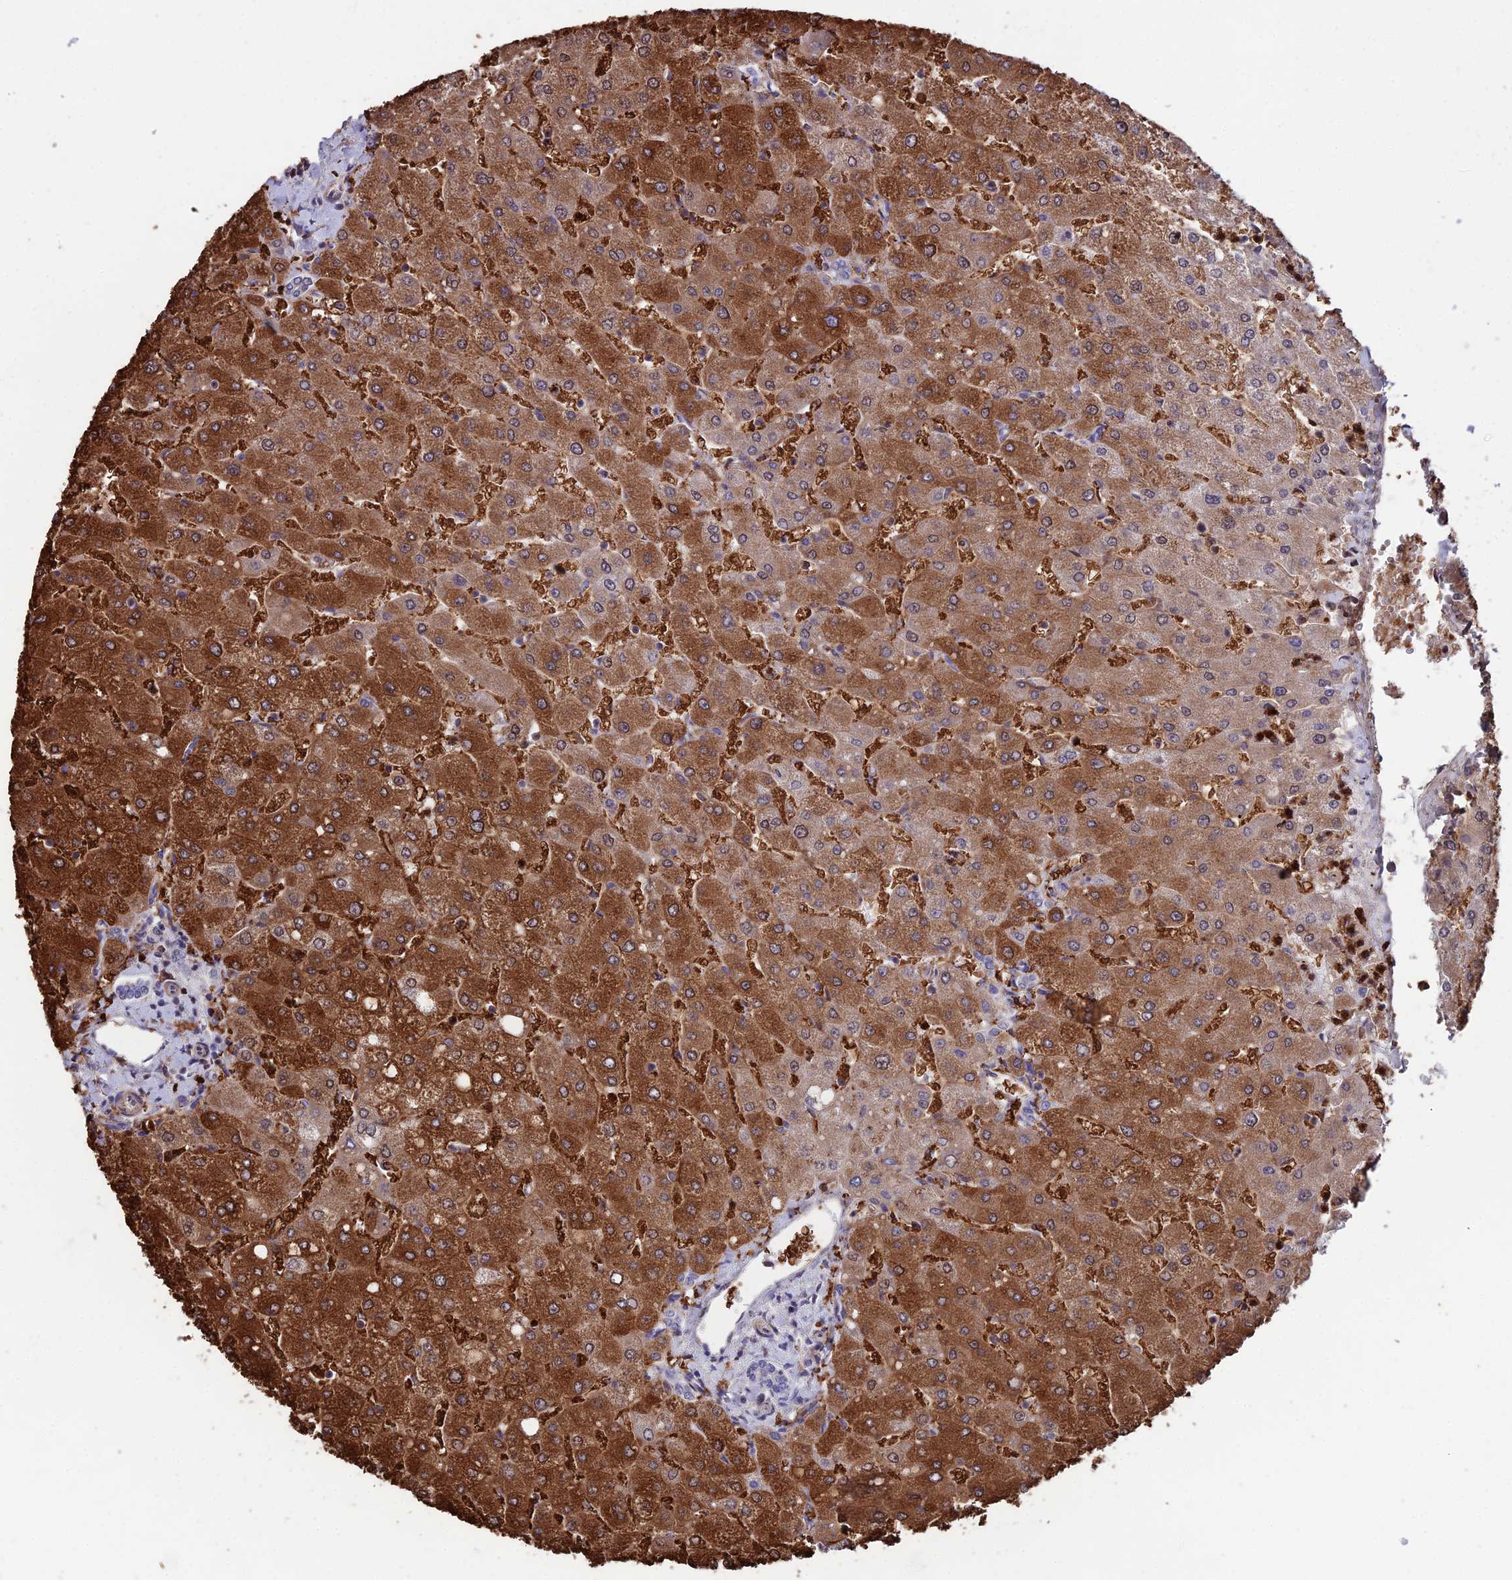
{"staining": {"intensity": "negative", "quantity": "none", "location": "none"}, "tissue": "liver", "cell_type": "Cholangiocytes", "image_type": "normal", "snomed": [{"axis": "morphology", "description": "Normal tissue, NOS"}, {"axis": "topography", "description": "Liver"}], "caption": "Liver stained for a protein using IHC displays no positivity cholangiocytes.", "gene": "COL6A6", "patient": {"sex": "male", "age": 55}}